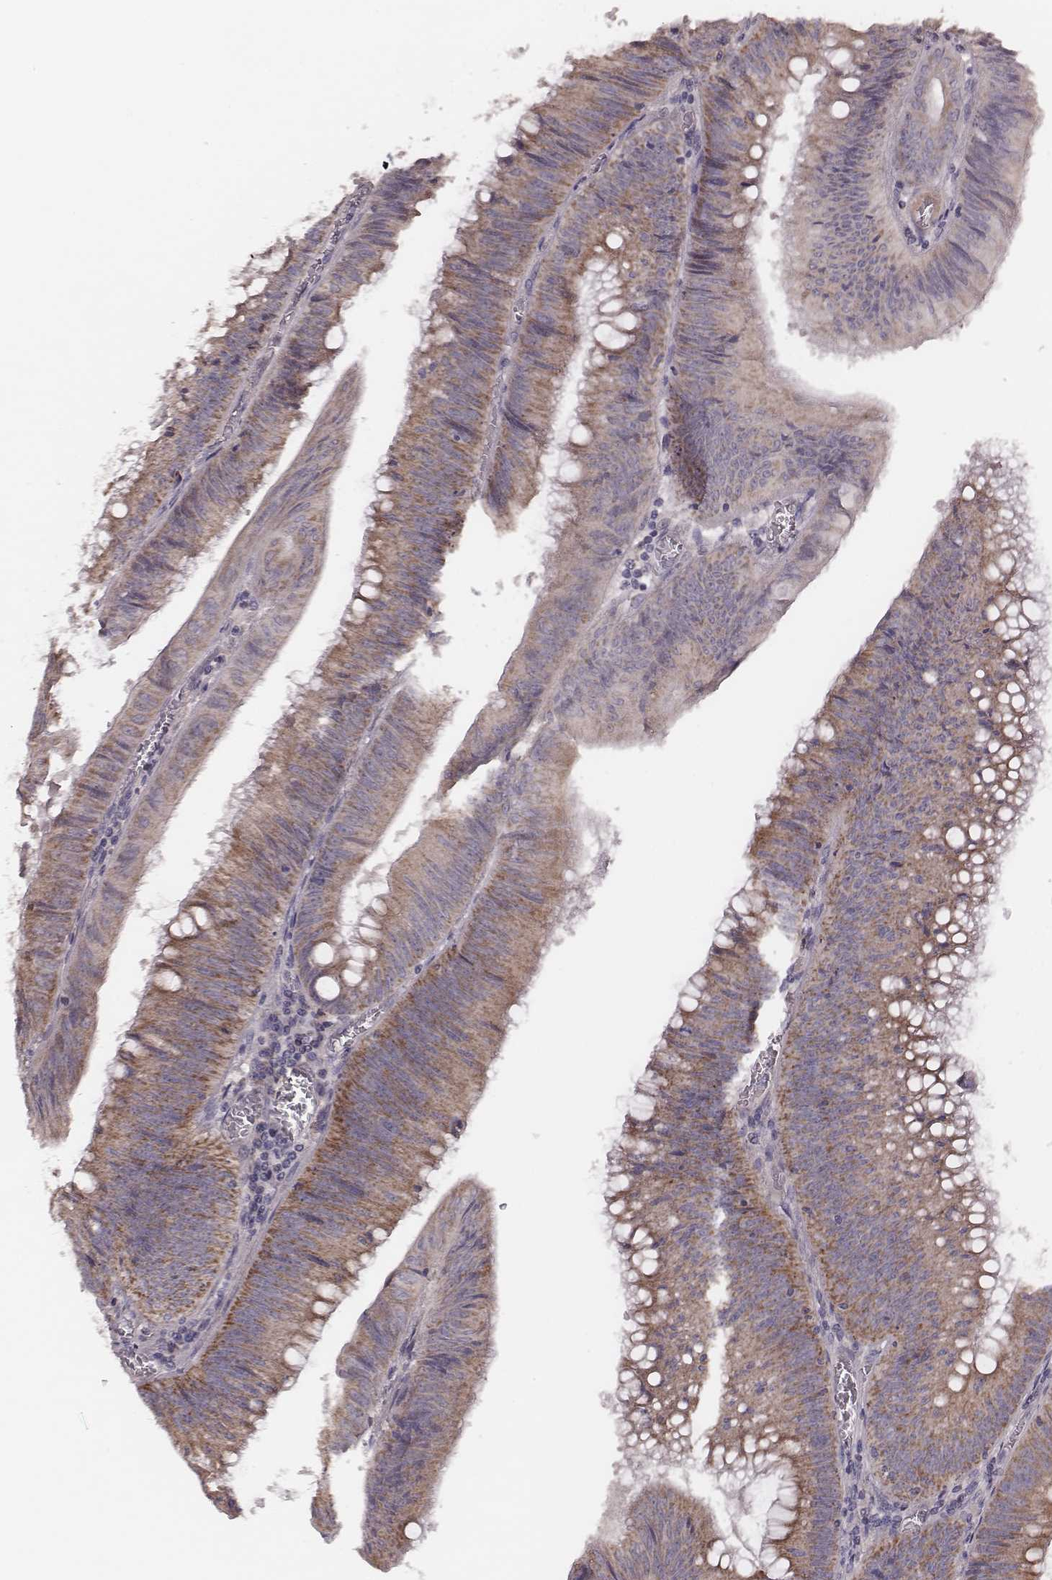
{"staining": {"intensity": "moderate", "quantity": ">75%", "location": "cytoplasmic/membranous"}, "tissue": "colorectal cancer", "cell_type": "Tumor cells", "image_type": "cancer", "snomed": [{"axis": "morphology", "description": "Adenocarcinoma, NOS"}, {"axis": "topography", "description": "Rectum"}], "caption": "Colorectal cancer stained for a protein (brown) shows moderate cytoplasmic/membranous positive positivity in approximately >75% of tumor cells.", "gene": "MRPS27", "patient": {"sex": "female", "age": 72}}